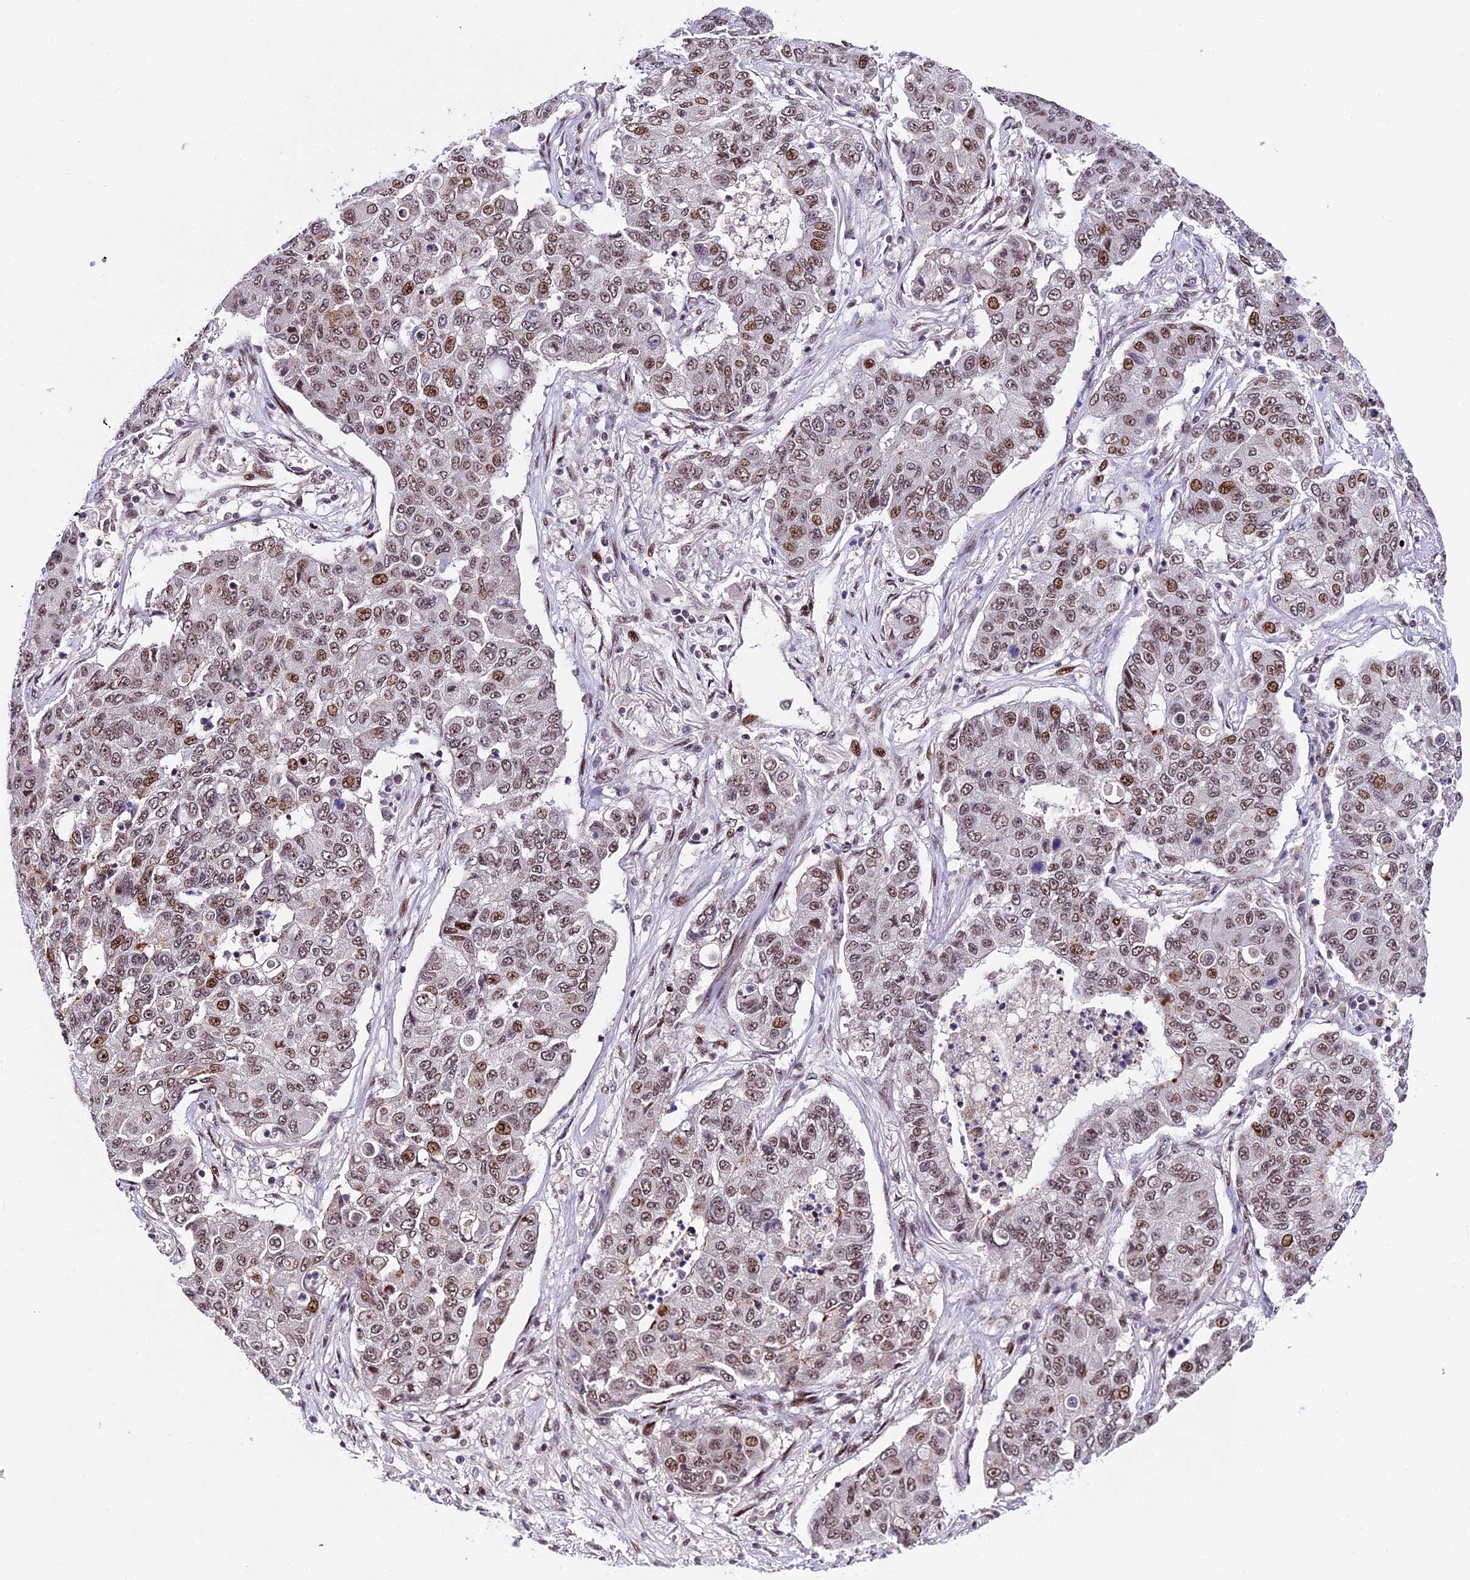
{"staining": {"intensity": "moderate", "quantity": ">75%", "location": "nuclear"}, "tissue": "lung cancer", "cell_type": "Tumor cells", "image_type": "cancer", "snomed": [{"axis": "morphology", "description": "Squamous cell carcinoma, NOS"}, {"axis": "topography", "description": "Lung"}], "caption": "Lung squamous cell carcinoma stained with immunohistochemistry reveals moderate nuclear positivity in approximately >75% of tumor cells.", "gene": "TCP11L2", "patient": {"sex": "male", "age": 74}}